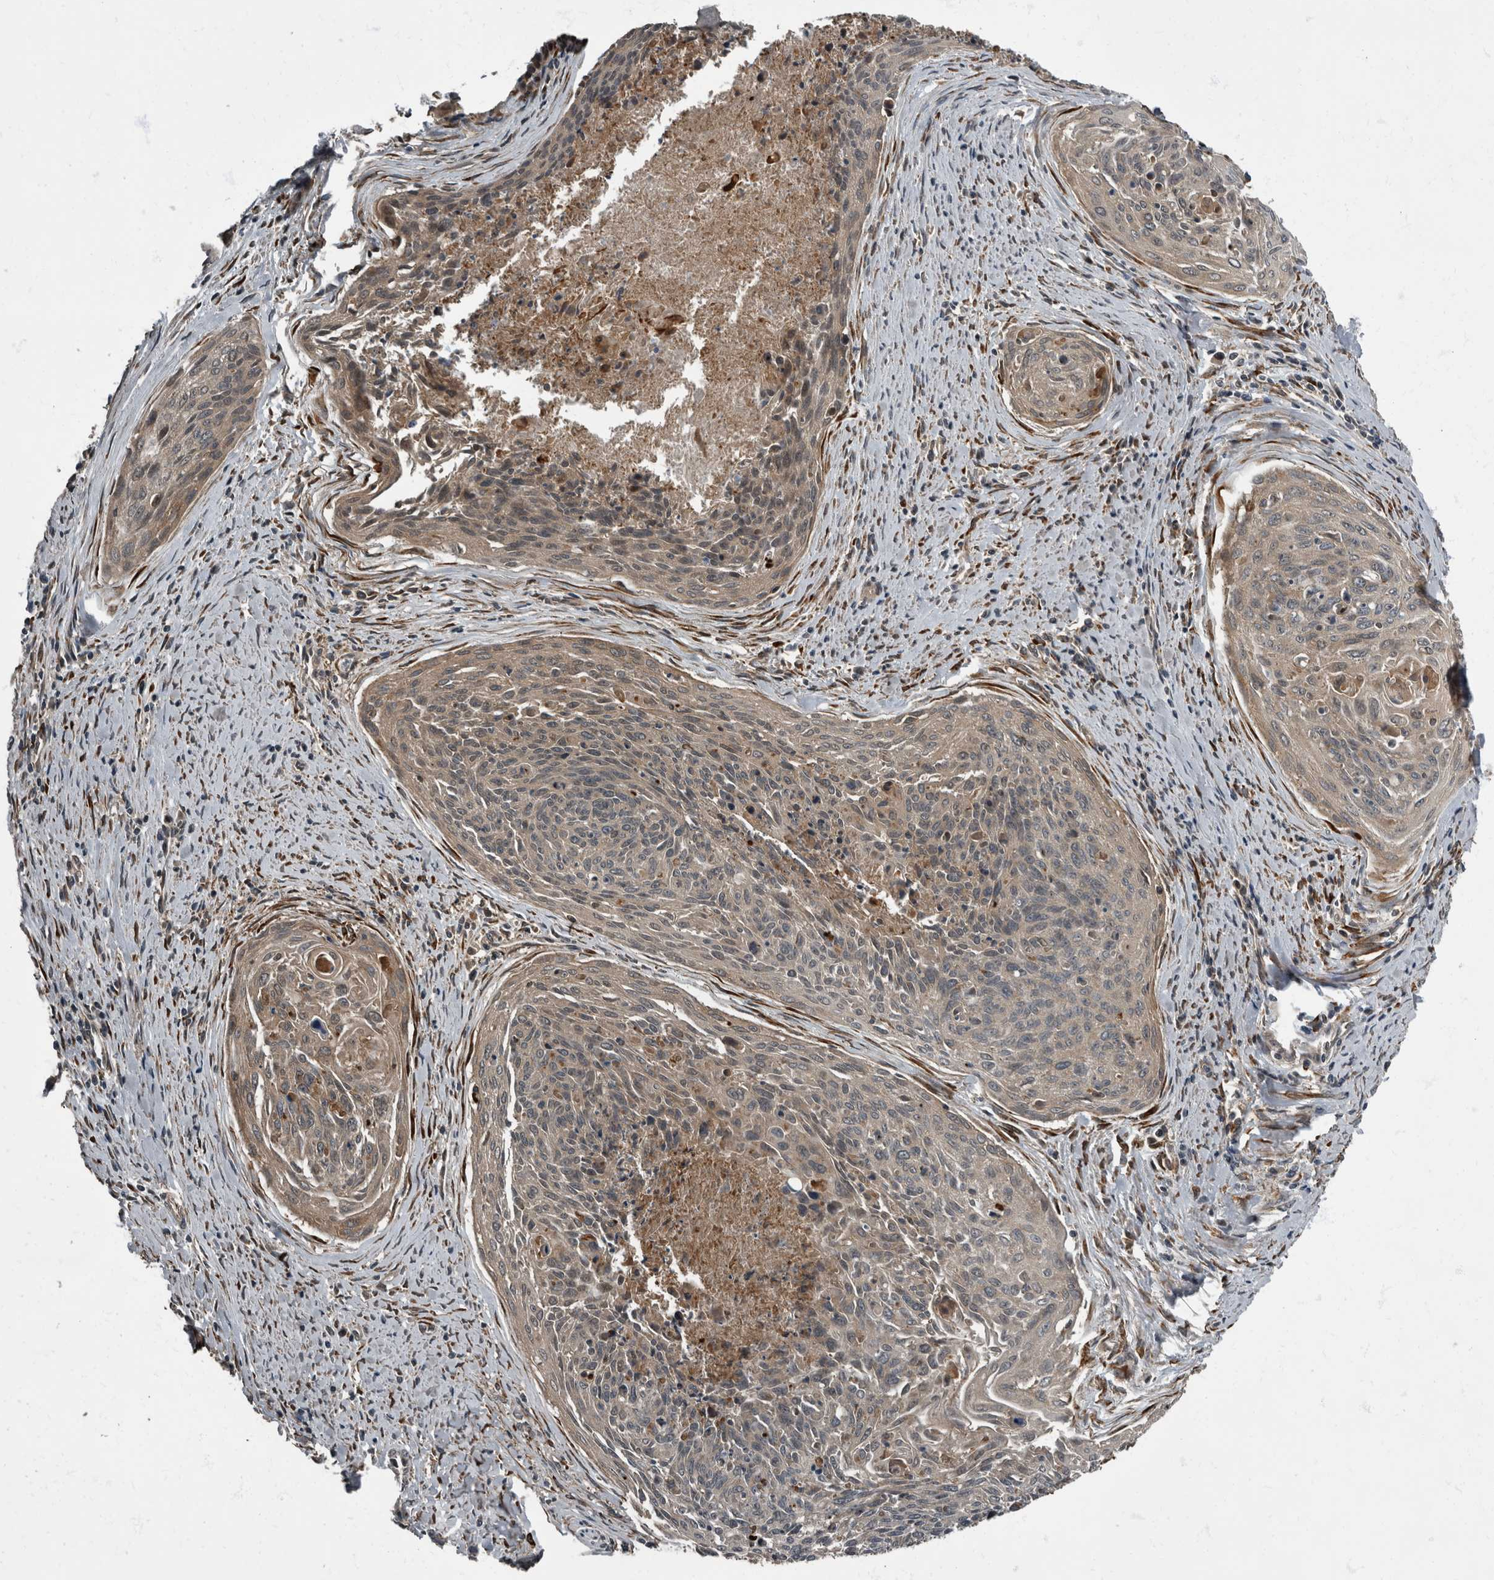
{"staining": {"intensity": "weak", "quantity": ">75%", "location": "cytoplasmic/membranous"}, "tissue": "cervical cancer", "cell_type": "Tumor cells", "image_type": "cancer", "snomed": [{"axis": "morphology", "description": "Squamous cell carcinoma, NOS"}, {"axis": "topography", "description": "Cervix"}], "caption": "Human cervical cancer stained for a protein (brown) displays weak cytoplasmic/membranous positive expression in approximately >75% of tumor cells.", "gene": "RABGGTB", "patient": {"sex": "female", "age": 55}}